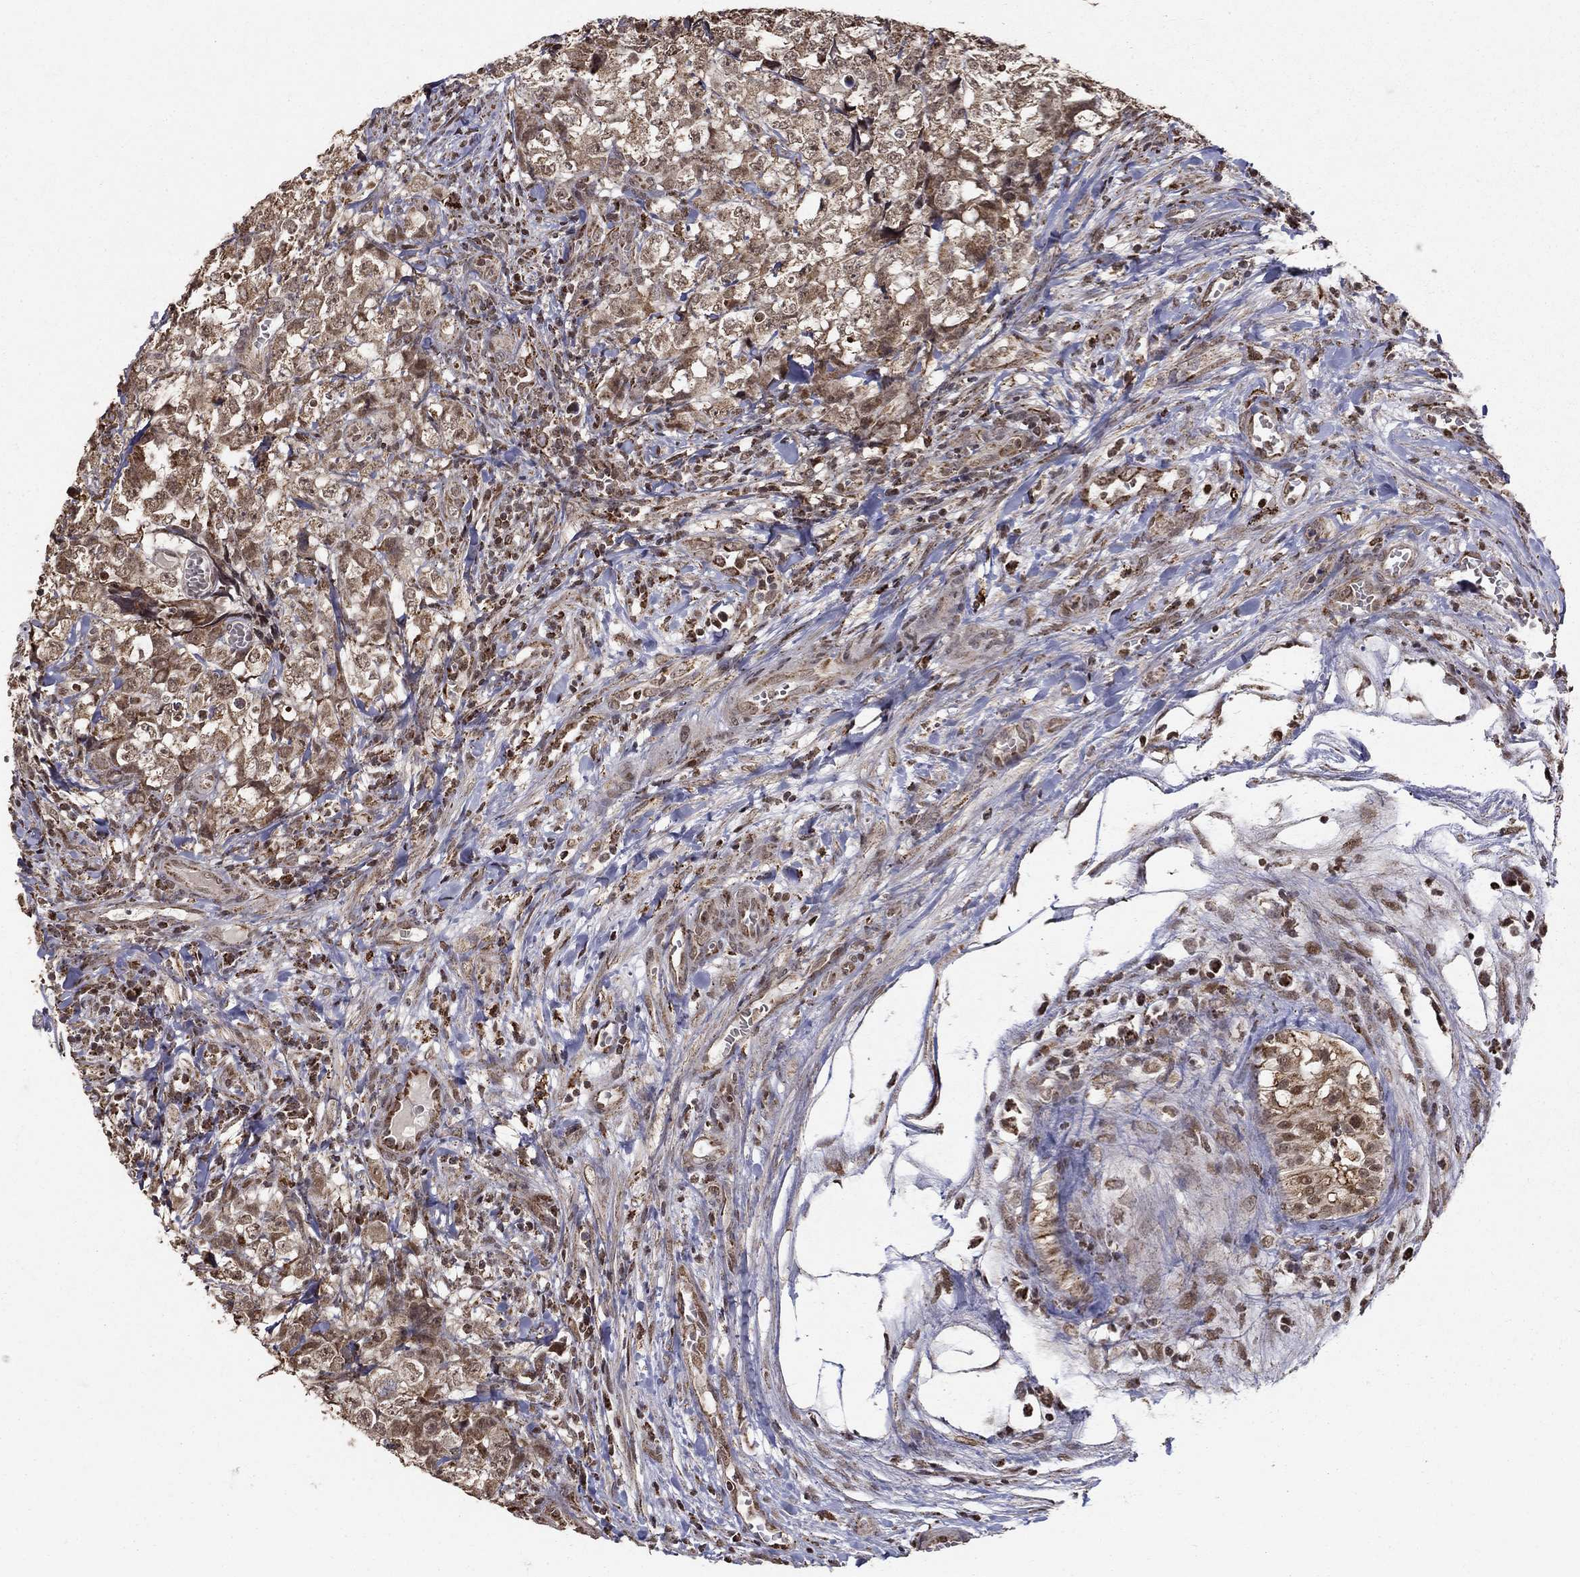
{"staining": {"intensity": "moderate", "quantity": ">75%", "location": "cytoplasmic/membranous"}, "tissue": "testis cancer", "cell_type": "Tumor cells", "image_type": "cancer", "snomed": [{"axis": "morphology", "description": "Carcinoma, Embryonal, NOS"}, {"axis": "topography", "description": "Testis"}], "caption": "About >75% of tumor cells in human testis cancer exhibit moderate cytoplasmic/membranous protein expression as visualized by brown immunohistochemical staining.", "gene": "ACOT13", "patient": {"sex": "male", "age": 23}}